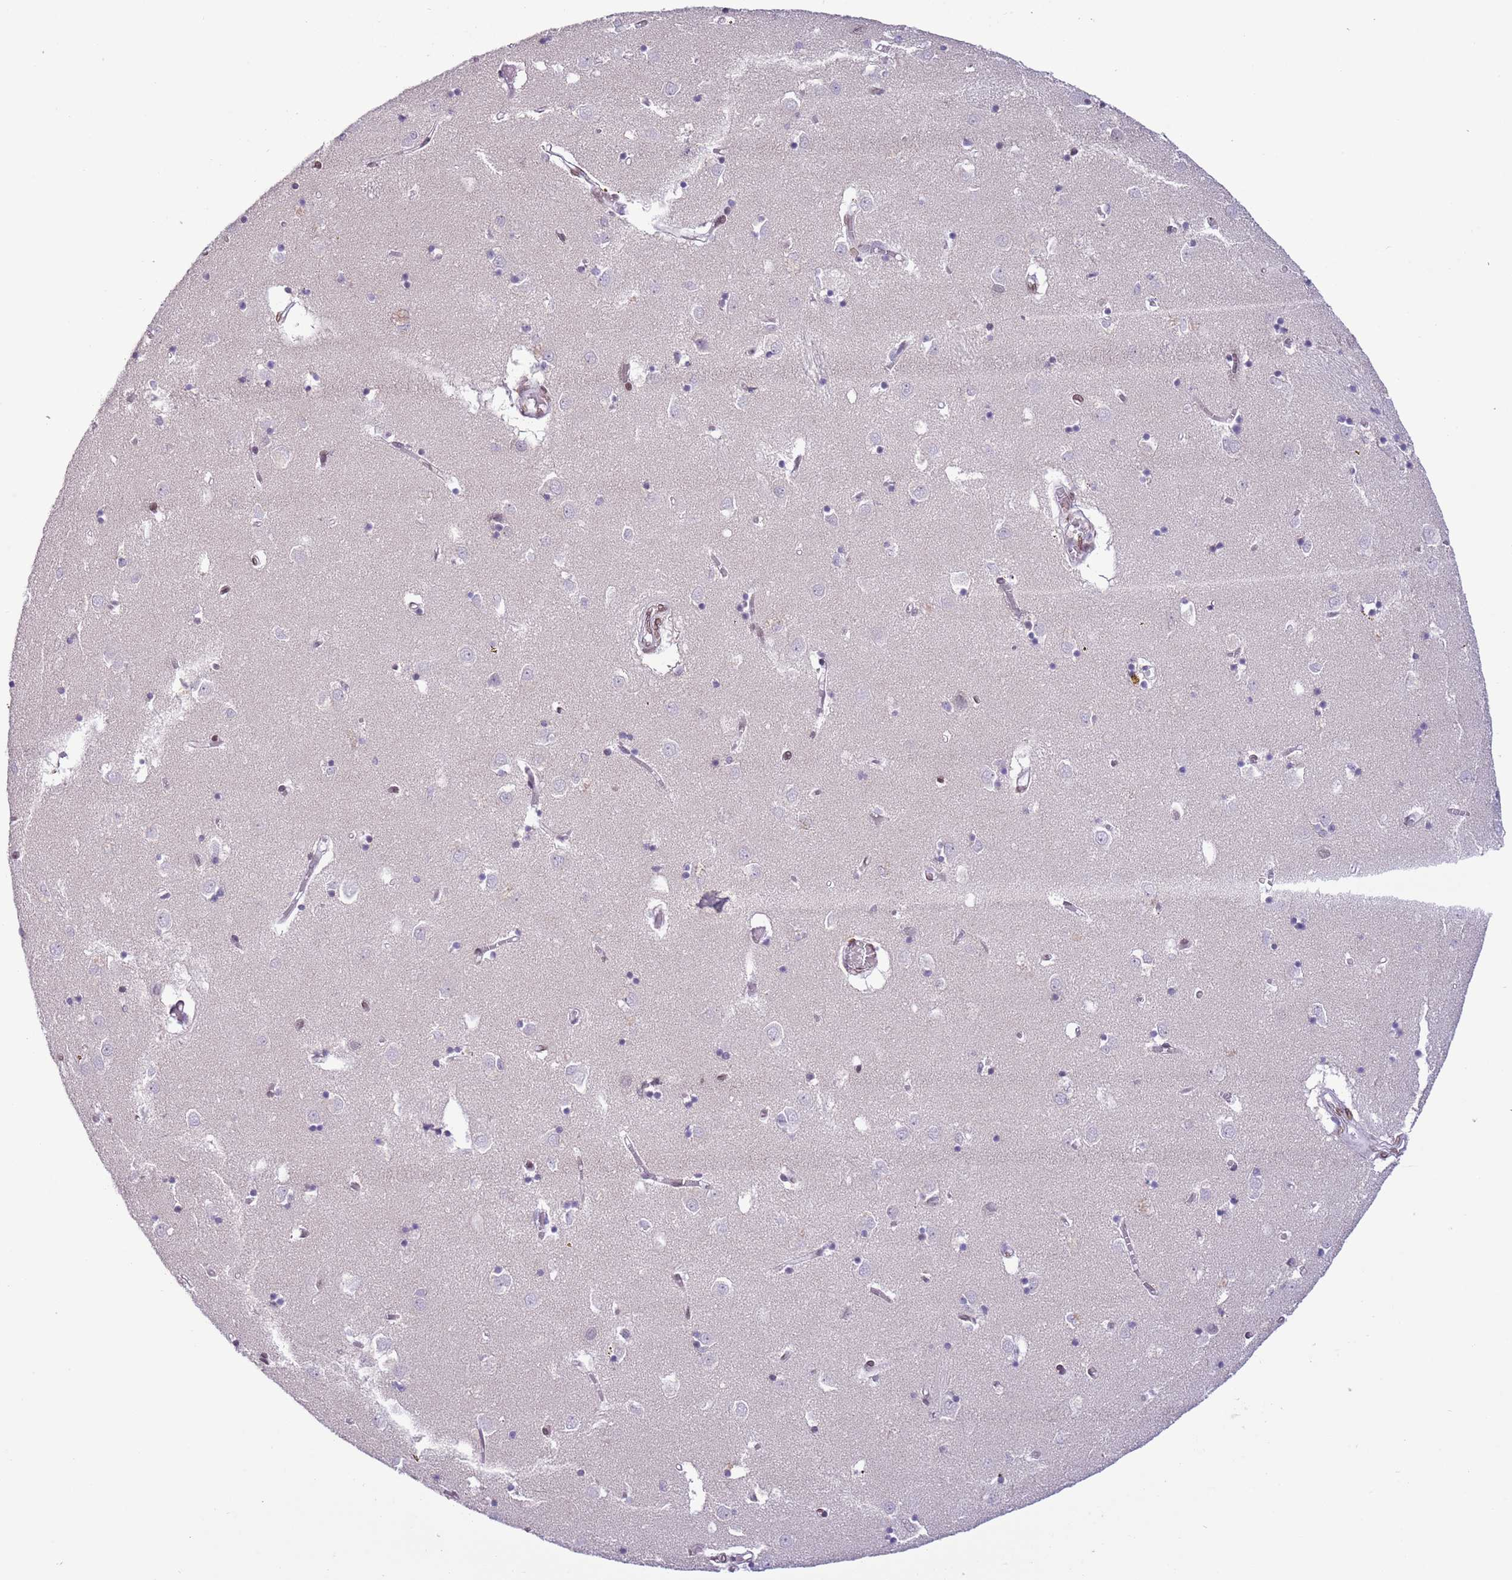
{"staining": {"intensity": "weak", "quantity": "25%-75%", "location": "cytoplasmic/membranous,nuclear"}, "tissue": "caudate", "cell_type": "Glial cells", "image_type": "normal", "snomed": [{"axis": "morphology", "description": "Normal tissue, NOS"}, {"axis": "topography", "description": "Lateral ventricle wall"}], "caption": "There is low levels of weak cytoplasmic/membranous,nuclear expression in glial cells of benign caudate, as demonstrated by immunohistochemical staining (brown color).", "gene": "ZGLP1", "patient": {"sex": "male", "age": 70}}